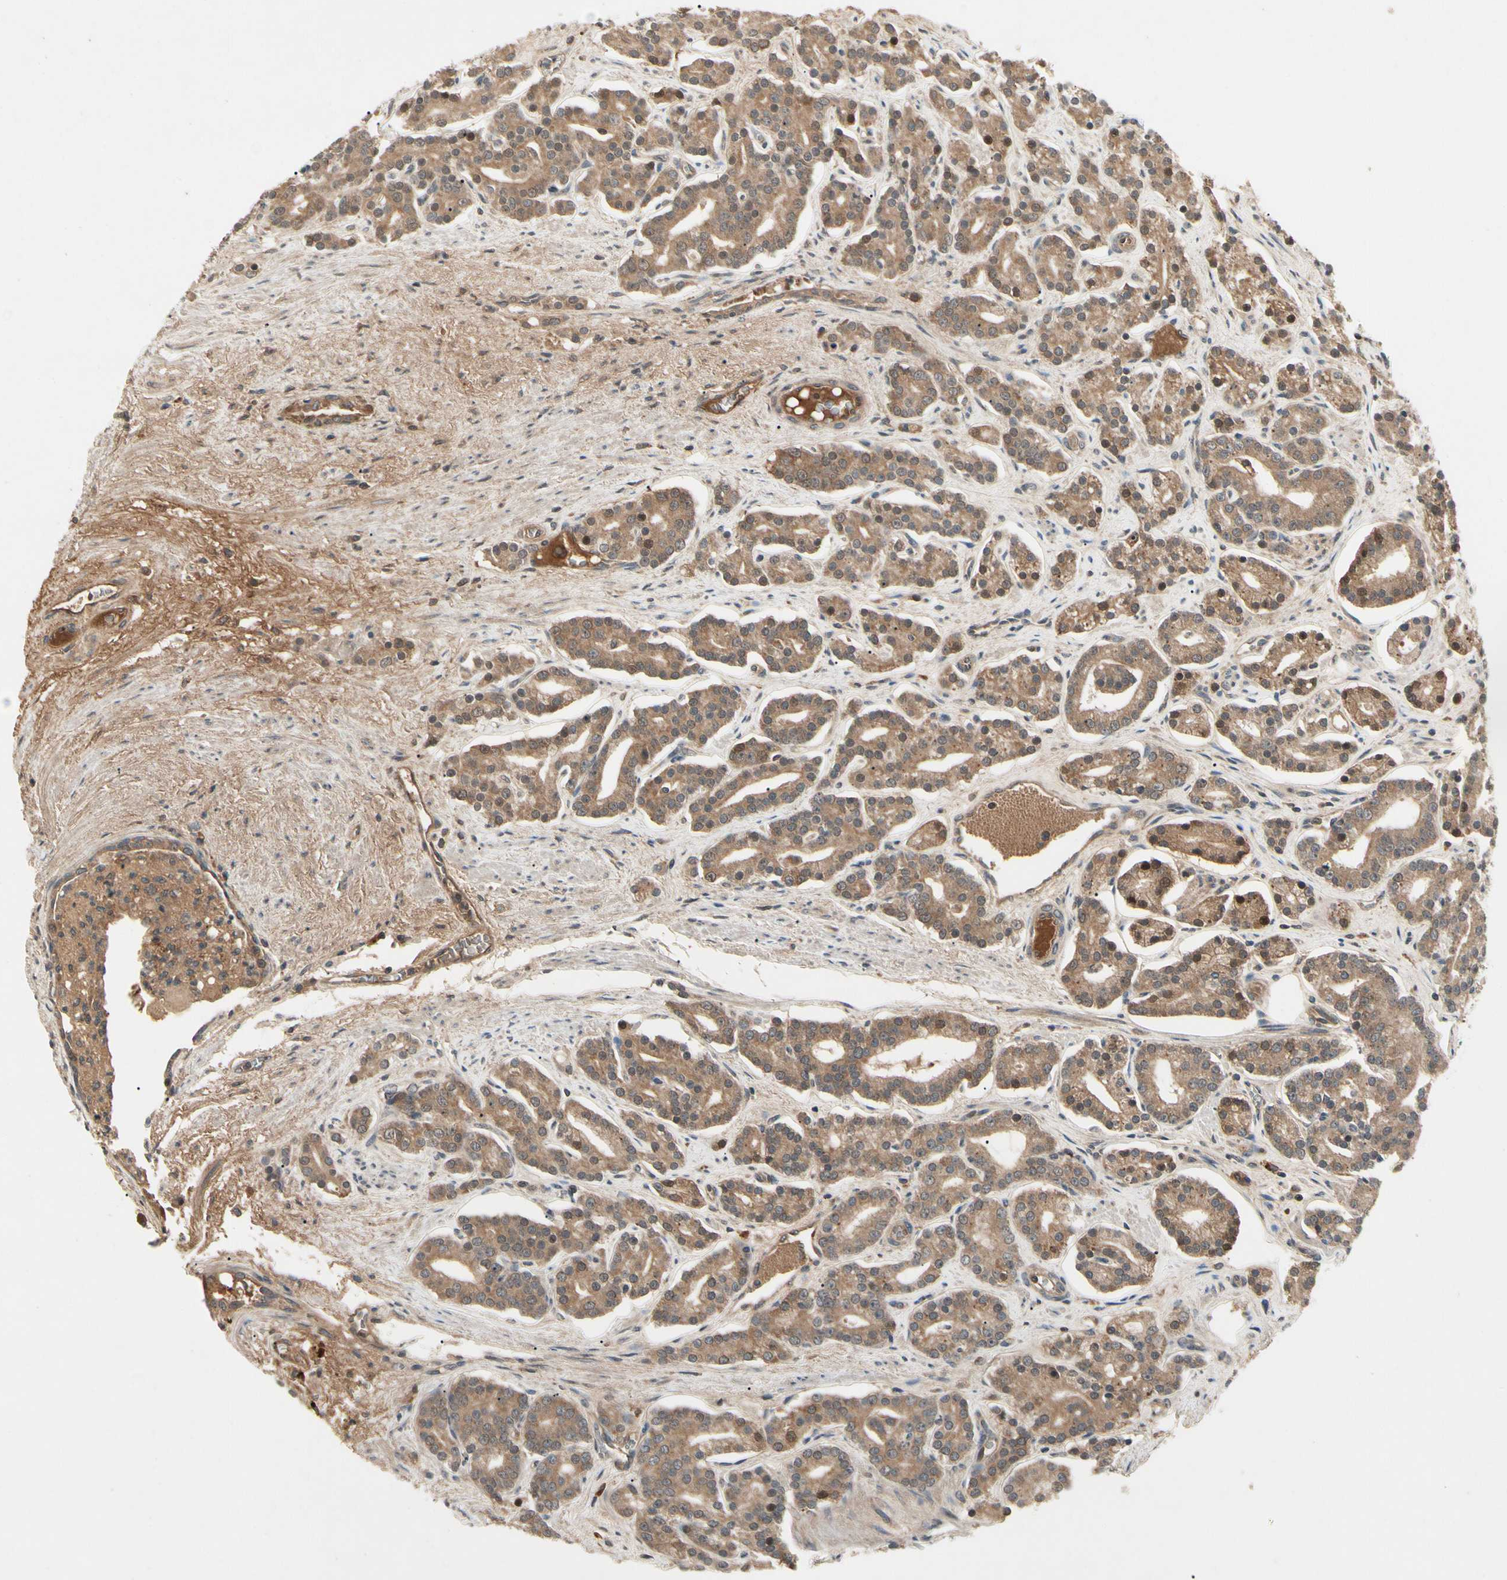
{"staining": {"intensity": "moderate", "quantity": ">75%", "location": "cytoplasmic/membranous,nuclear"}, "tissue": "prostate cancer", "cell_type": "Tumor cells", "image_type": "cancer", "snomed": [{"axis": "morphology", "description": "Adenocarcinoma, Low grade"}, {"axis": "topography", "description": "Prostate"}], "caption": "Immunohistochemical staining of human adenocarcinoma (low-grade) (prostate) shows medium levels of moderate cytoplasmic/membranous and nuclear protein positivity in approximately >75% of tumor cells.", "gene": "RNF14", "patient": {"sex": "male", "age": 63}}